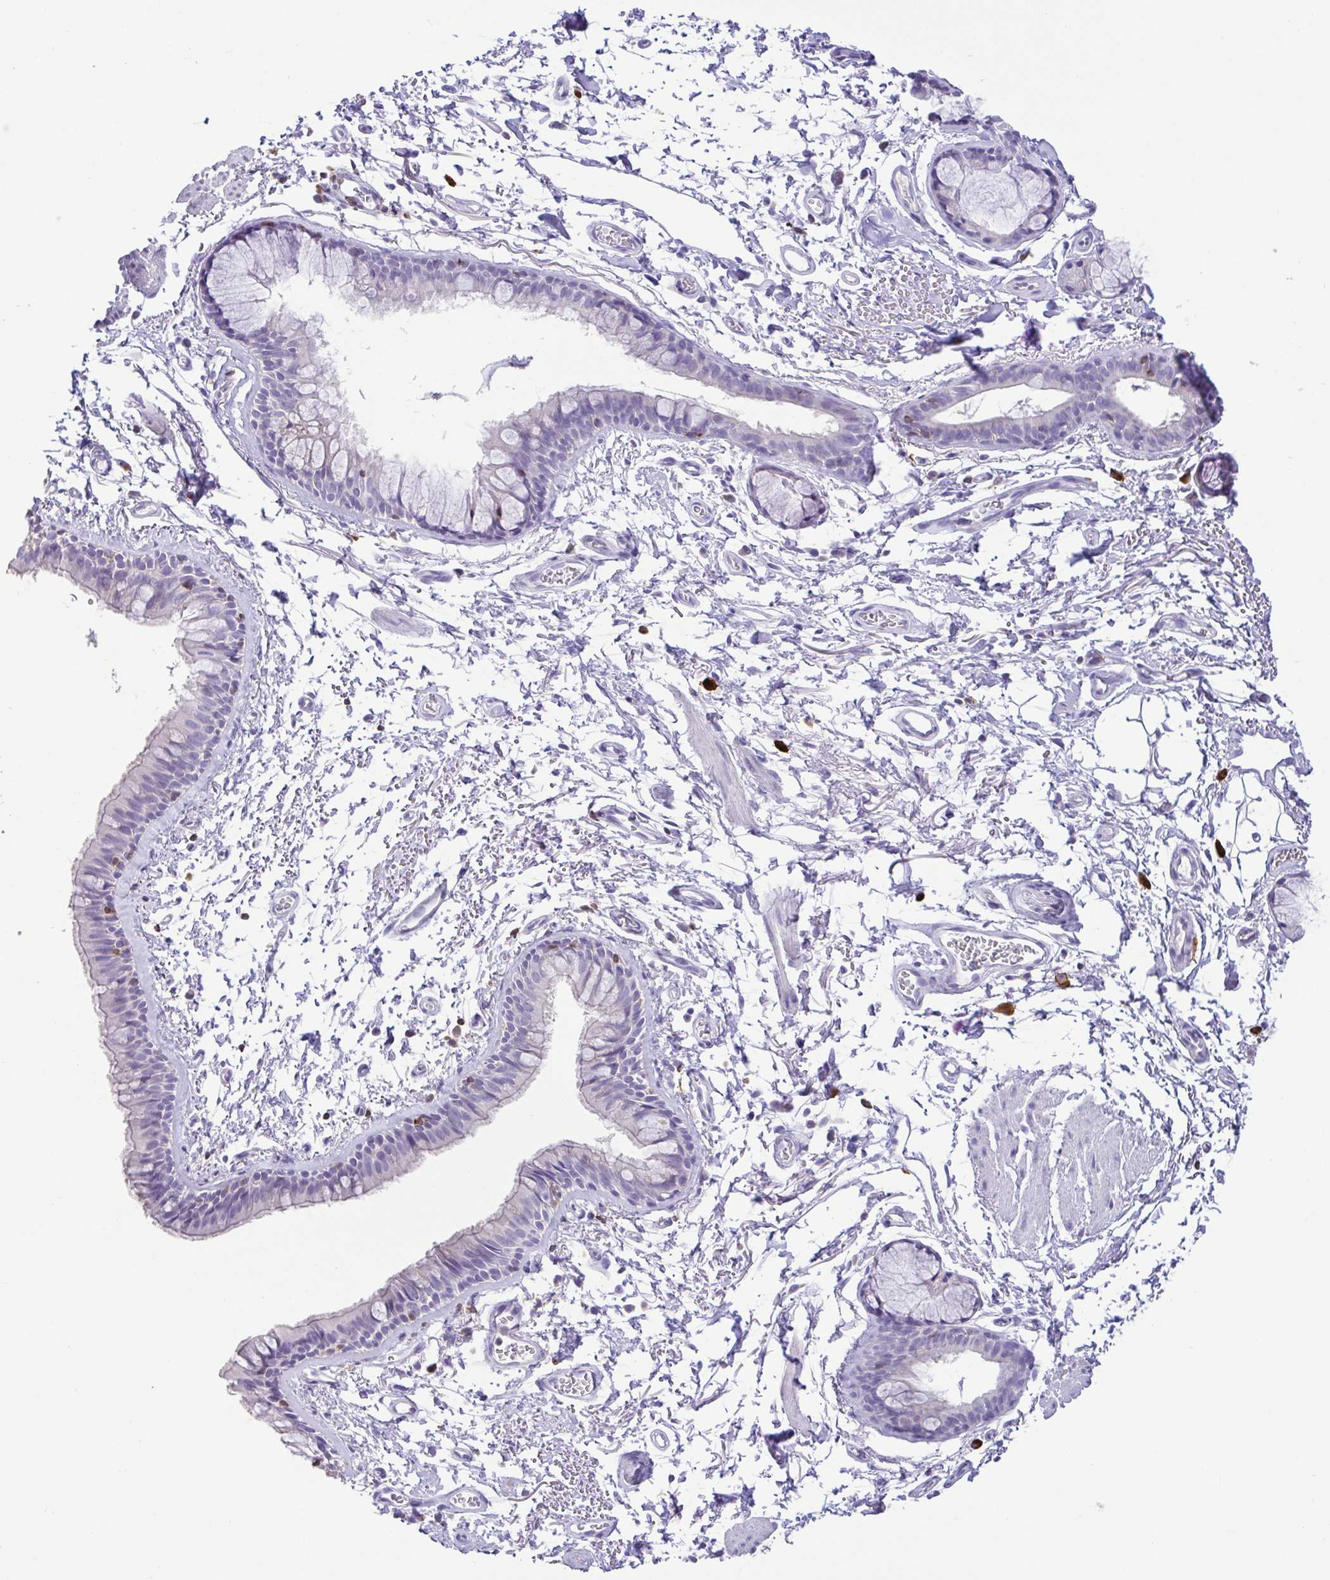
{"staining": {"intensity": "negative", "quantity": "none", "location": "none"}, "tissue": "bronchus", "cell_type": "Respiratory epithelial cells", "image_type": "normal", "snomed": [{"axis": "morphology", "description": "Normal tissue, NOS"}, {"axis": "topography", "description": "Cartilage tissue"}, {"axis": "topography", "description": "Bronchus"}], "caption": "High power microscopy photomicrograph of an IHC photomicrograph of unremarkable bronchus, revealing no significant positivity in respiratory epithelial cells. The staining is performed using DAB (3,3'-diaminobenzidine) brown chromogen with nuclei counter-stained in using hematoxylin.", "gene": "PGLYRP1", "patient": {"sex": "female", "age": 79}}